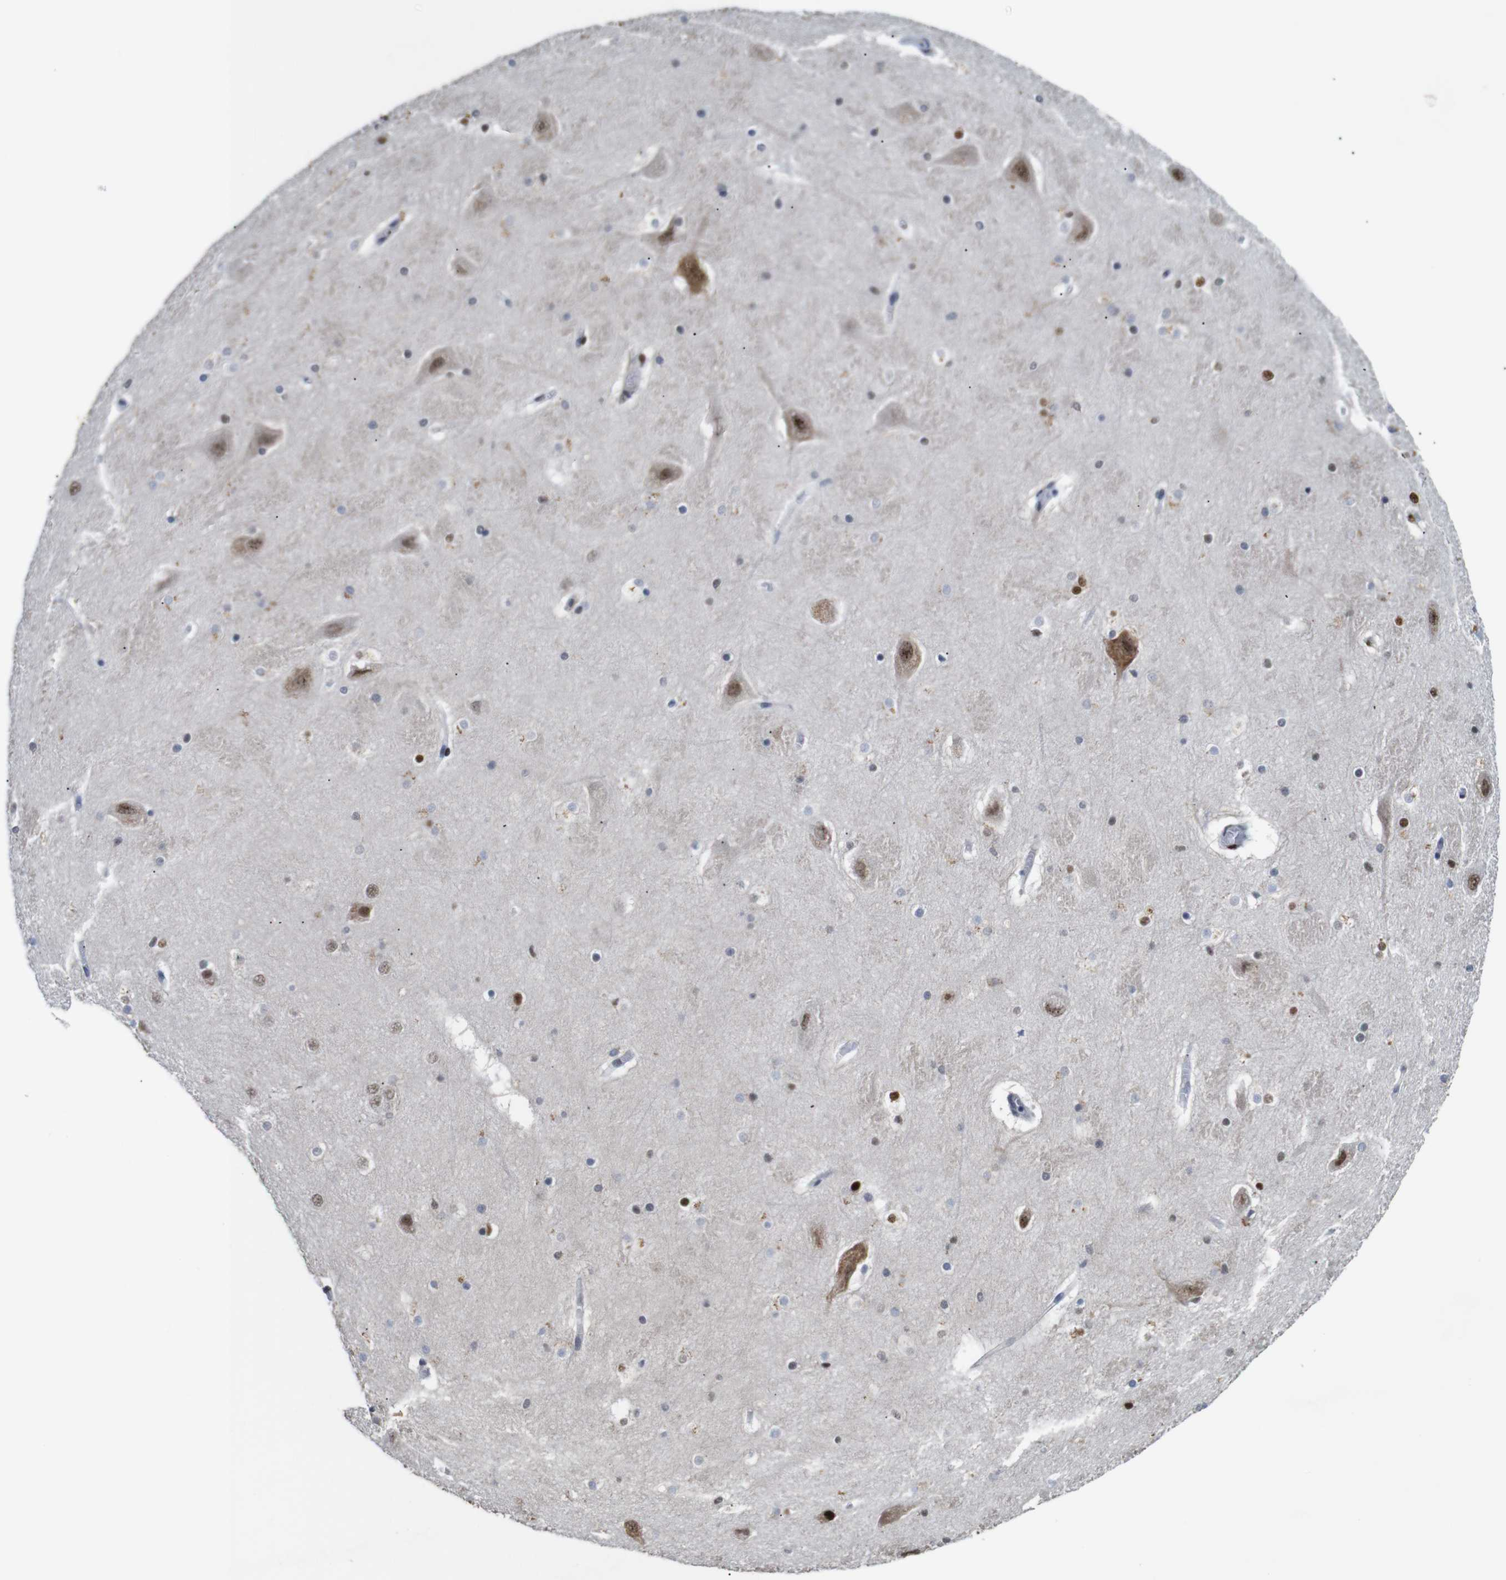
{"staining": {"intensity": "moderate", "quantity": "<25%", "location": "nuclear"}, "tissue": "hippocampus", "cell_type": "Glial cells", "image_type": "normal", "snomed": [{"axis": "morphology", "description": "Normal tissue, NOS"}, {"axis": "topography", "description": "Hippocampus"}], "caption": "An immunohistochemistry histopathology image of unremarkable tissue is shown. Protein staining in brown highlights moderate nuclear positivity in hippocampus within glial cells. (DAB (3,3'-diaminobenzidine) = brown stain, brightfield microscopy at high magnification).", "gene": "EIF4G1", "patient": {"sex": "male", "age": 45}}